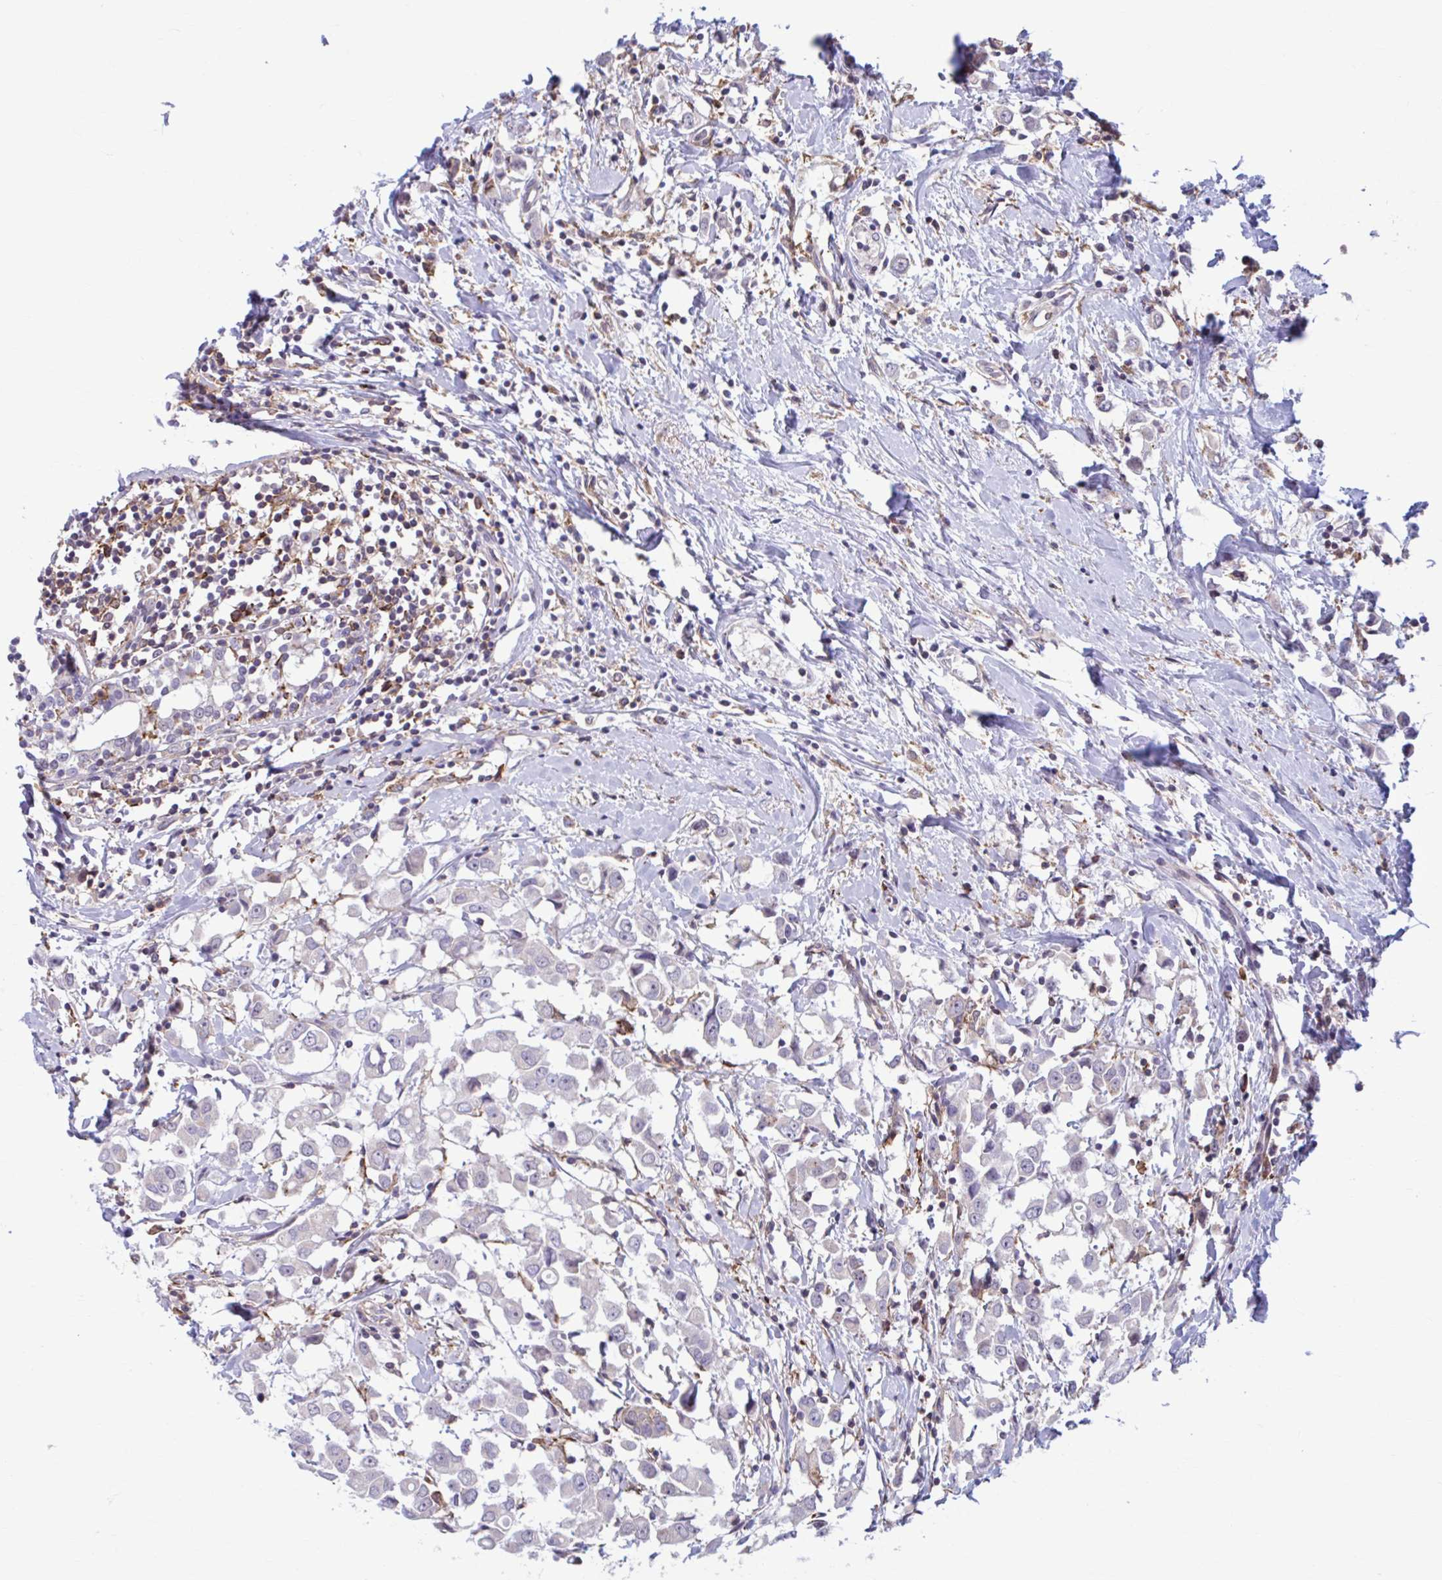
{"staining": {"intensity": "negative", "quantity": "none", "location": "none"}, "tissue": "breast cancer", "cell_type": "Tumor cells", "image_type": "cancer", "snomed": [{"axis": "morphology", "description": "Duct carcinoma"}, {"axis": "topography", "description": "Breast"}], "caption": "Immunohistochemistry of breast cancer (infiltrating ductal carcinoma) demonstrates no expression in tumor cells.", "gene": "ADAT3", "patient": {"sex": "female", "age": 61}}